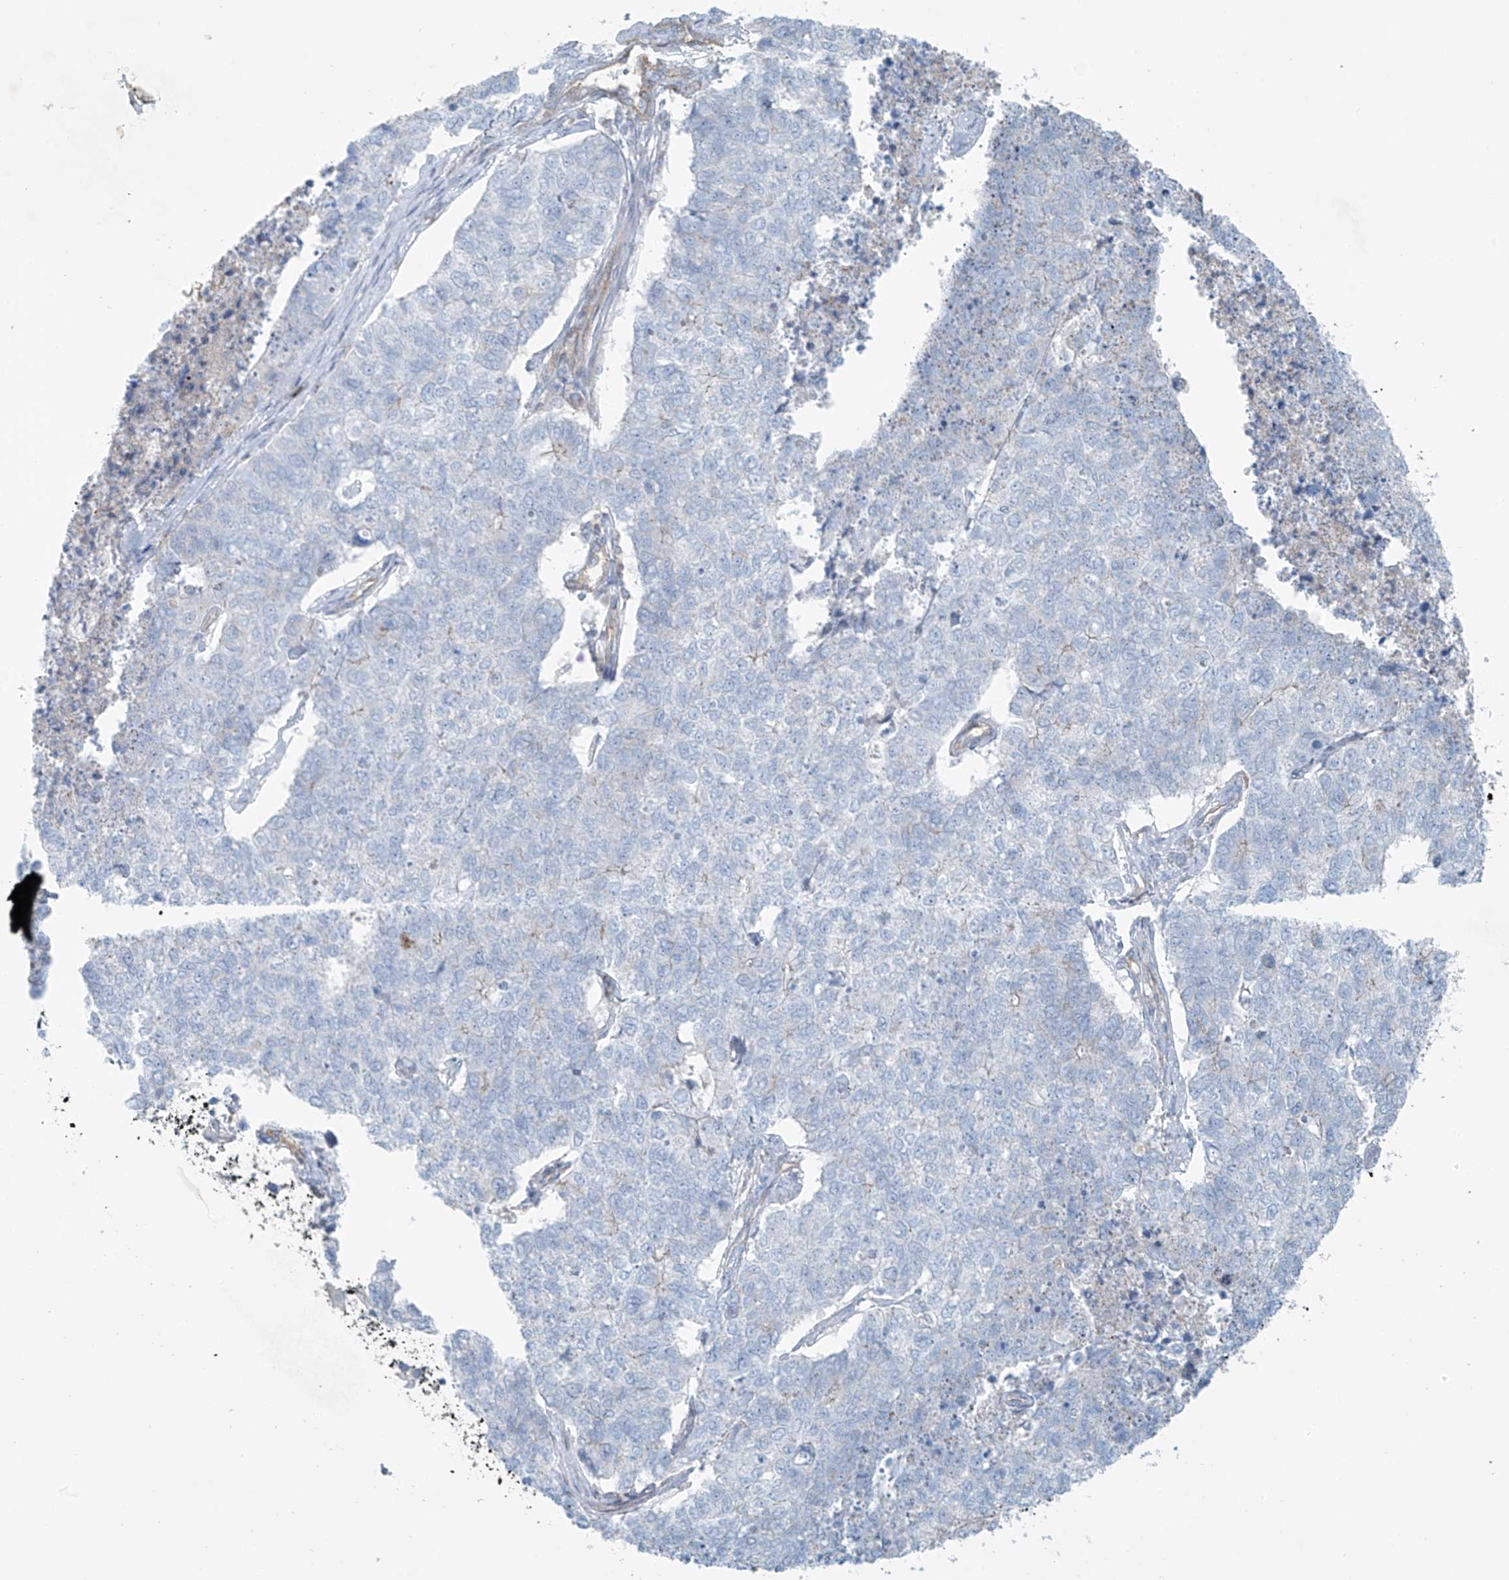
{"staining": {"intensity": "negative", "quantity": "none", "location": "none"}, "tissue": "cervical cancer", "cell_type": "Tumor cells", "image_type": "cancer", "snomed": [{"axis": "morphology", "description": "Squamous cell carcinoma, NOS"}, {"axis": "topography", "description": "Cervix"}], "caption": "Cervical squamous cell carcinoma stained for a protein using IHC exhibits no staining tumor cells.", "gene": "VAMP5", "patient": {"sex": "female", "age": 63}}